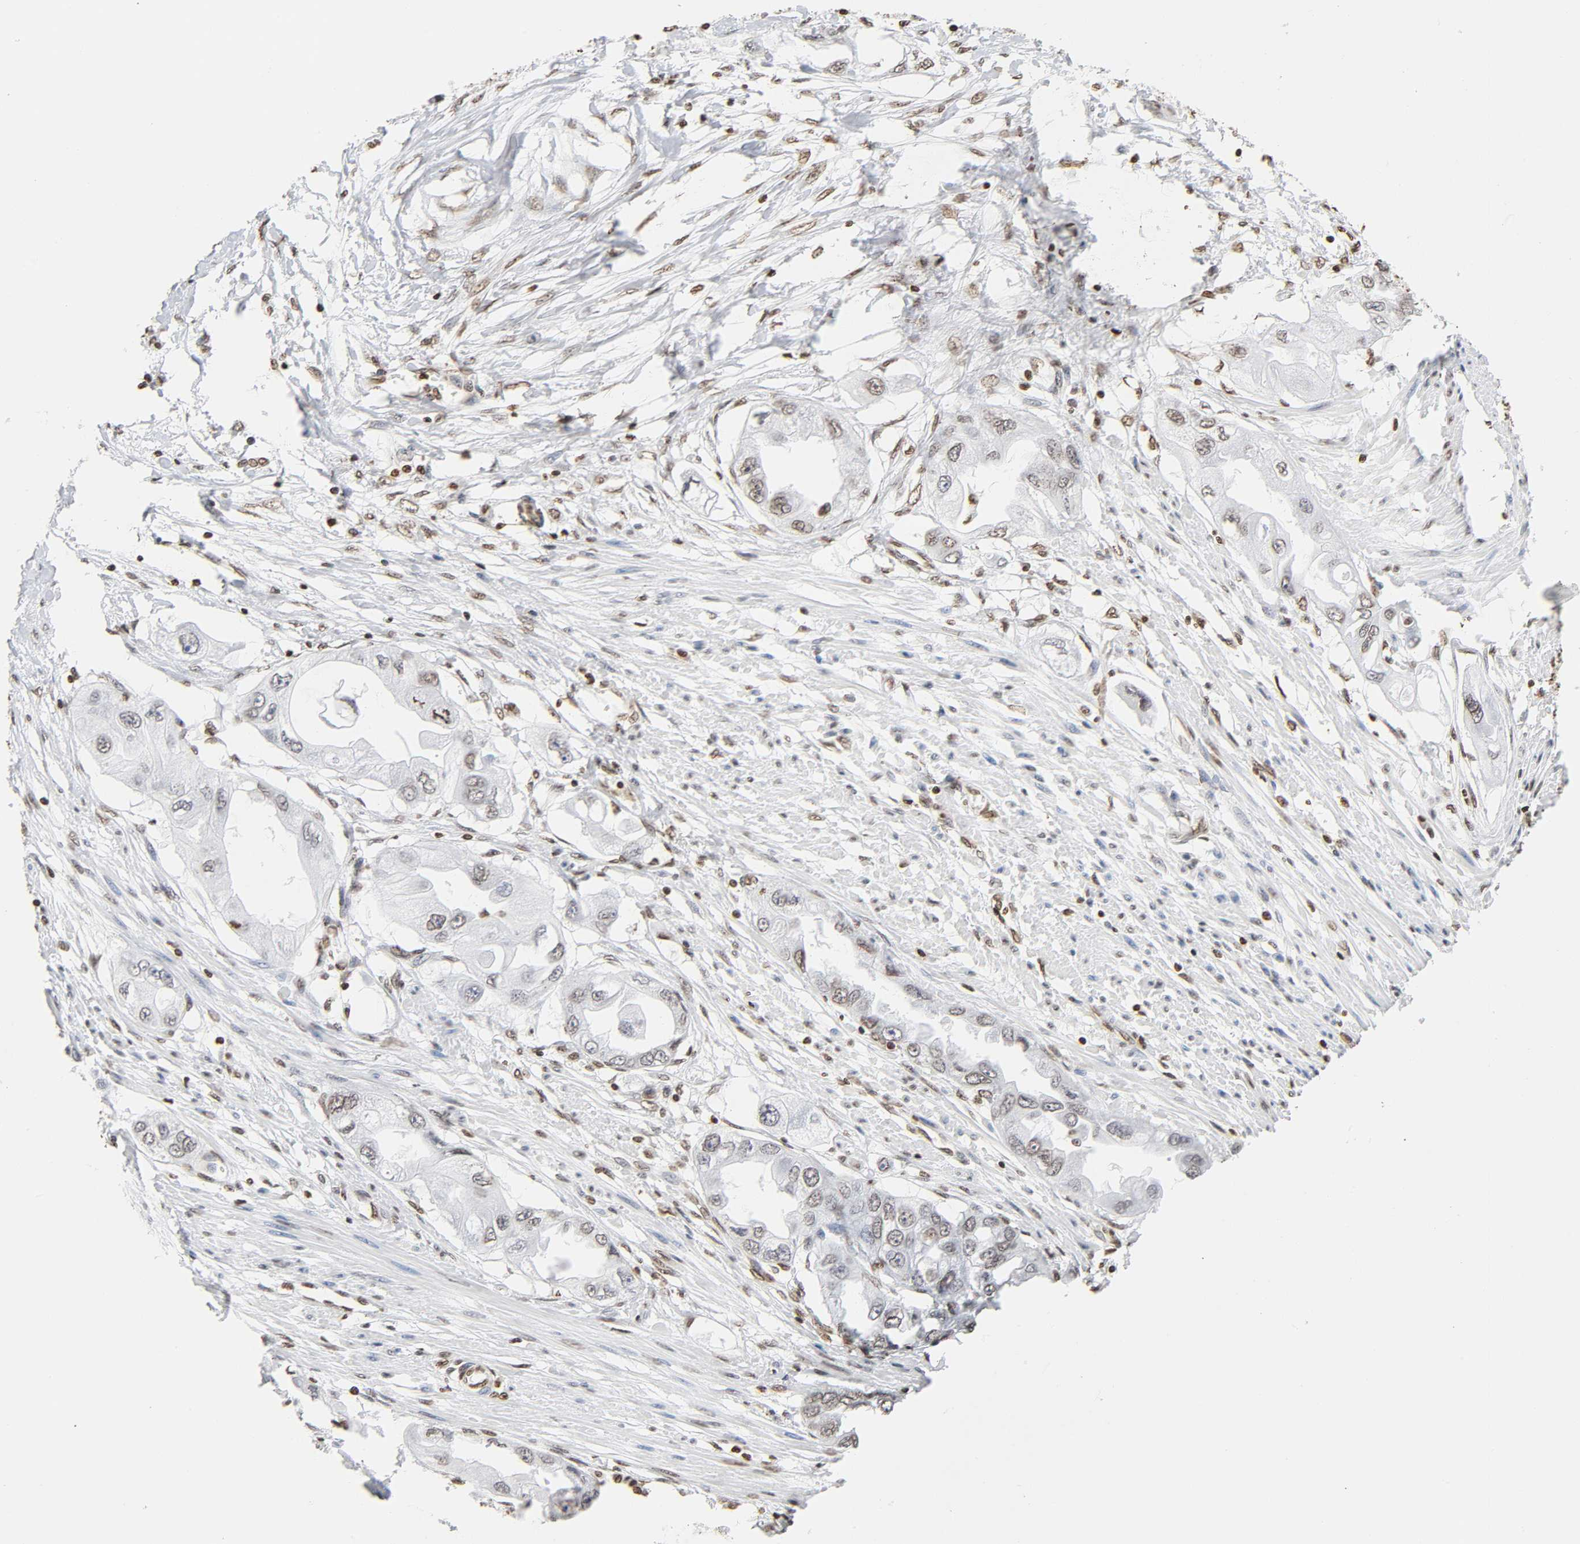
{"staining": {"intensity": "moderate", "quantity": ">75%", "location": "nuclear"}, "tissue": "endometrial cancer", "cell_type": "Tumor cells", "image_type": "cancer", "snomed": [{"axis": "morphology", "description": "Adenocarcinoma, NOS"}, {"axis": "topography", "description": "Endometrium"}], "caption": "Immunohistochemical staining of endometrial adenocarcinoma displays medium levels of moderate nuclear staining in about >75% of tumor cells. (brown staining indicates protein expression, while blue staining denotes nuclei).", "gene": "HOXA6", "patient": {"sex": "female", "age": 67}}